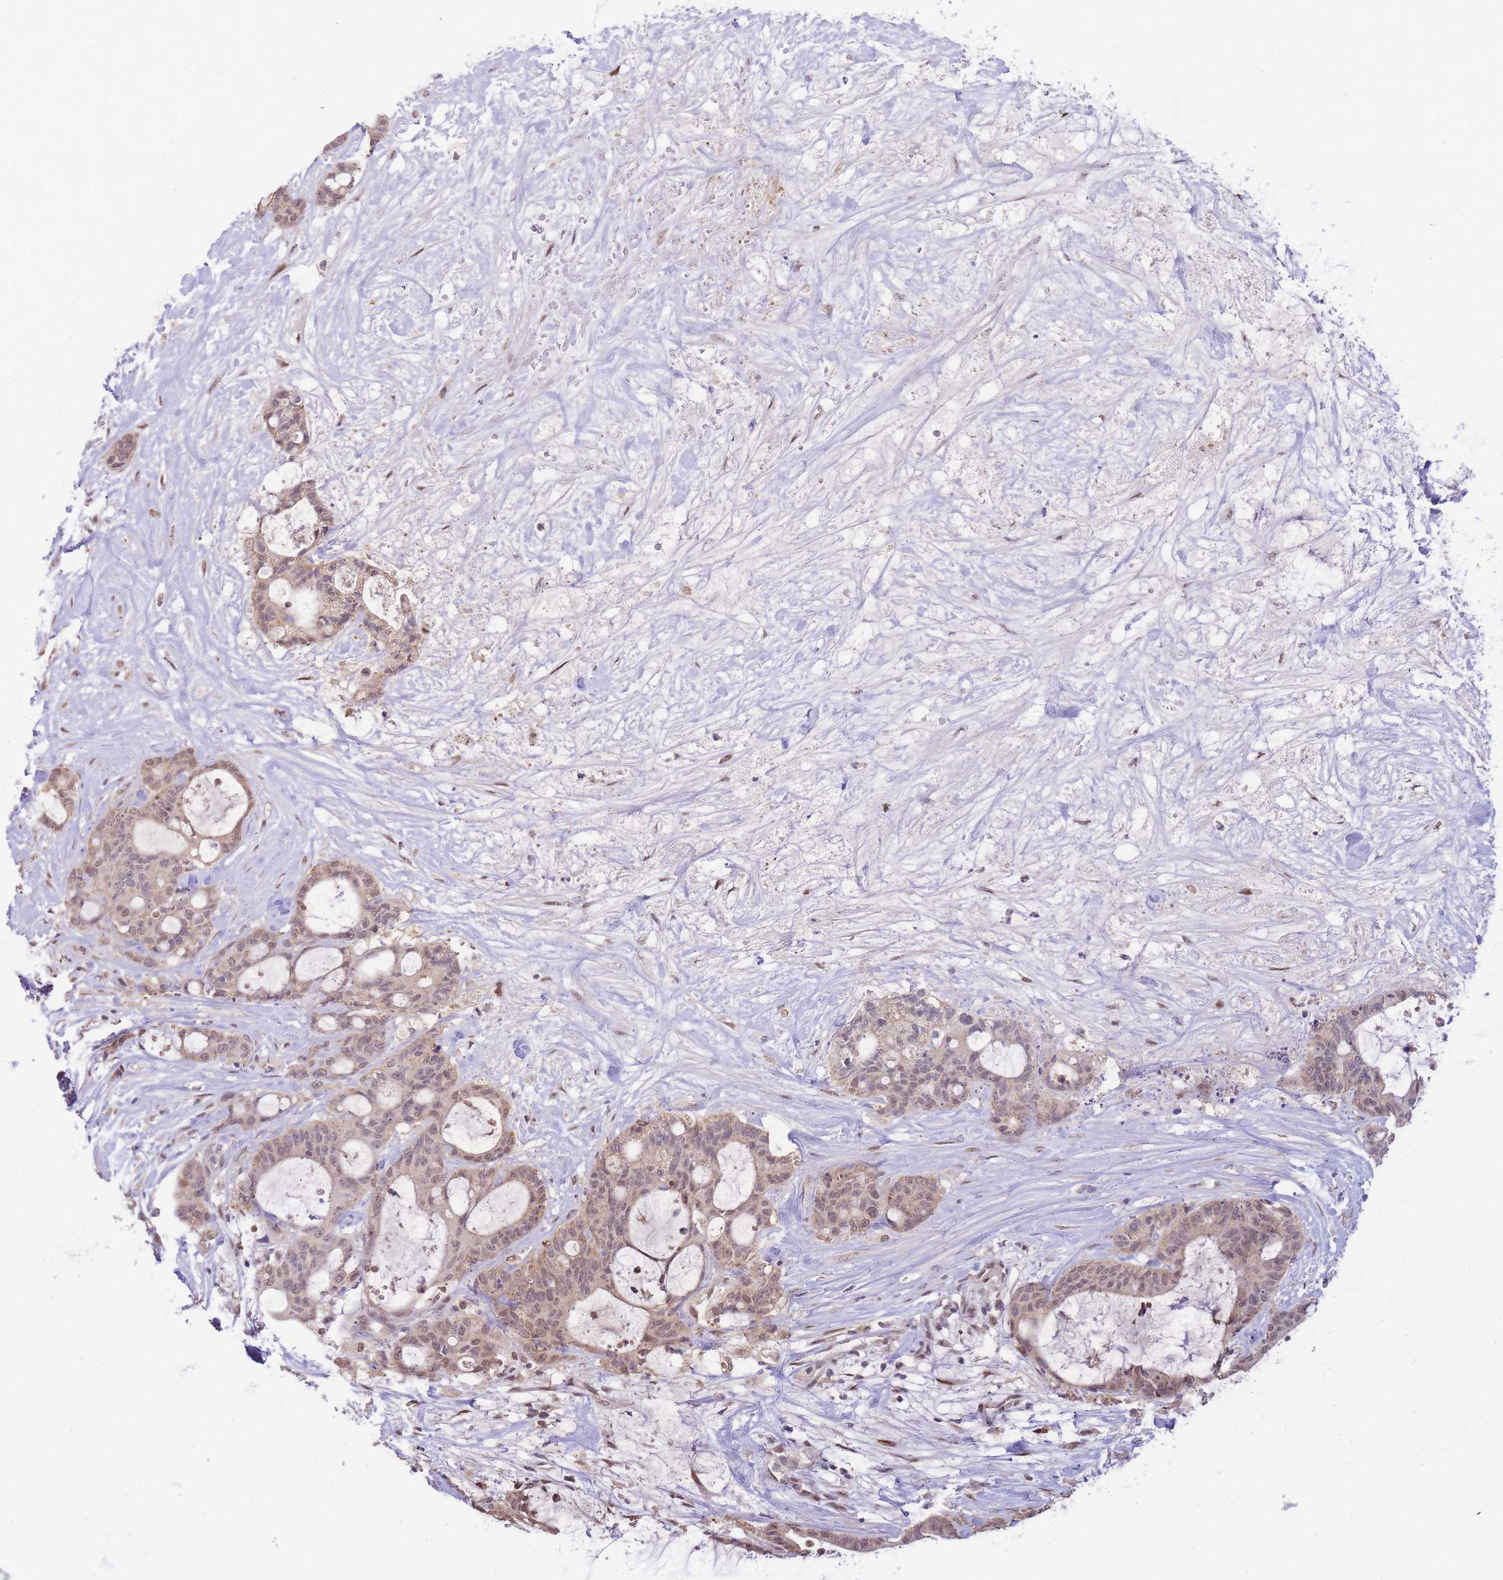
{"staining": {"intensity": "weak", "quantity": ">75%", "location": "cytoplasmic/membranous"}, "tissue": "liver cancer", "cell_type": "Tumor cells", "image_type": "cancer", "snomed": [{"axis": "morphology", "description": "Normal tissue, NOS"}, {"axis": "morphology", "description": "Cholangiocarcinoma"}, {"axis": "topography", "description": "Liver"}, {"axis": "topography", "description": "Peripheral nerve tissue"}], "caption": "Liver cancer stained with a brown dye reveals weak cytoplasmic/membranous positive staining in about >75% of tumor cells.", "gene": "PUS10", "patient": {"sex": "female", "age": 73}}